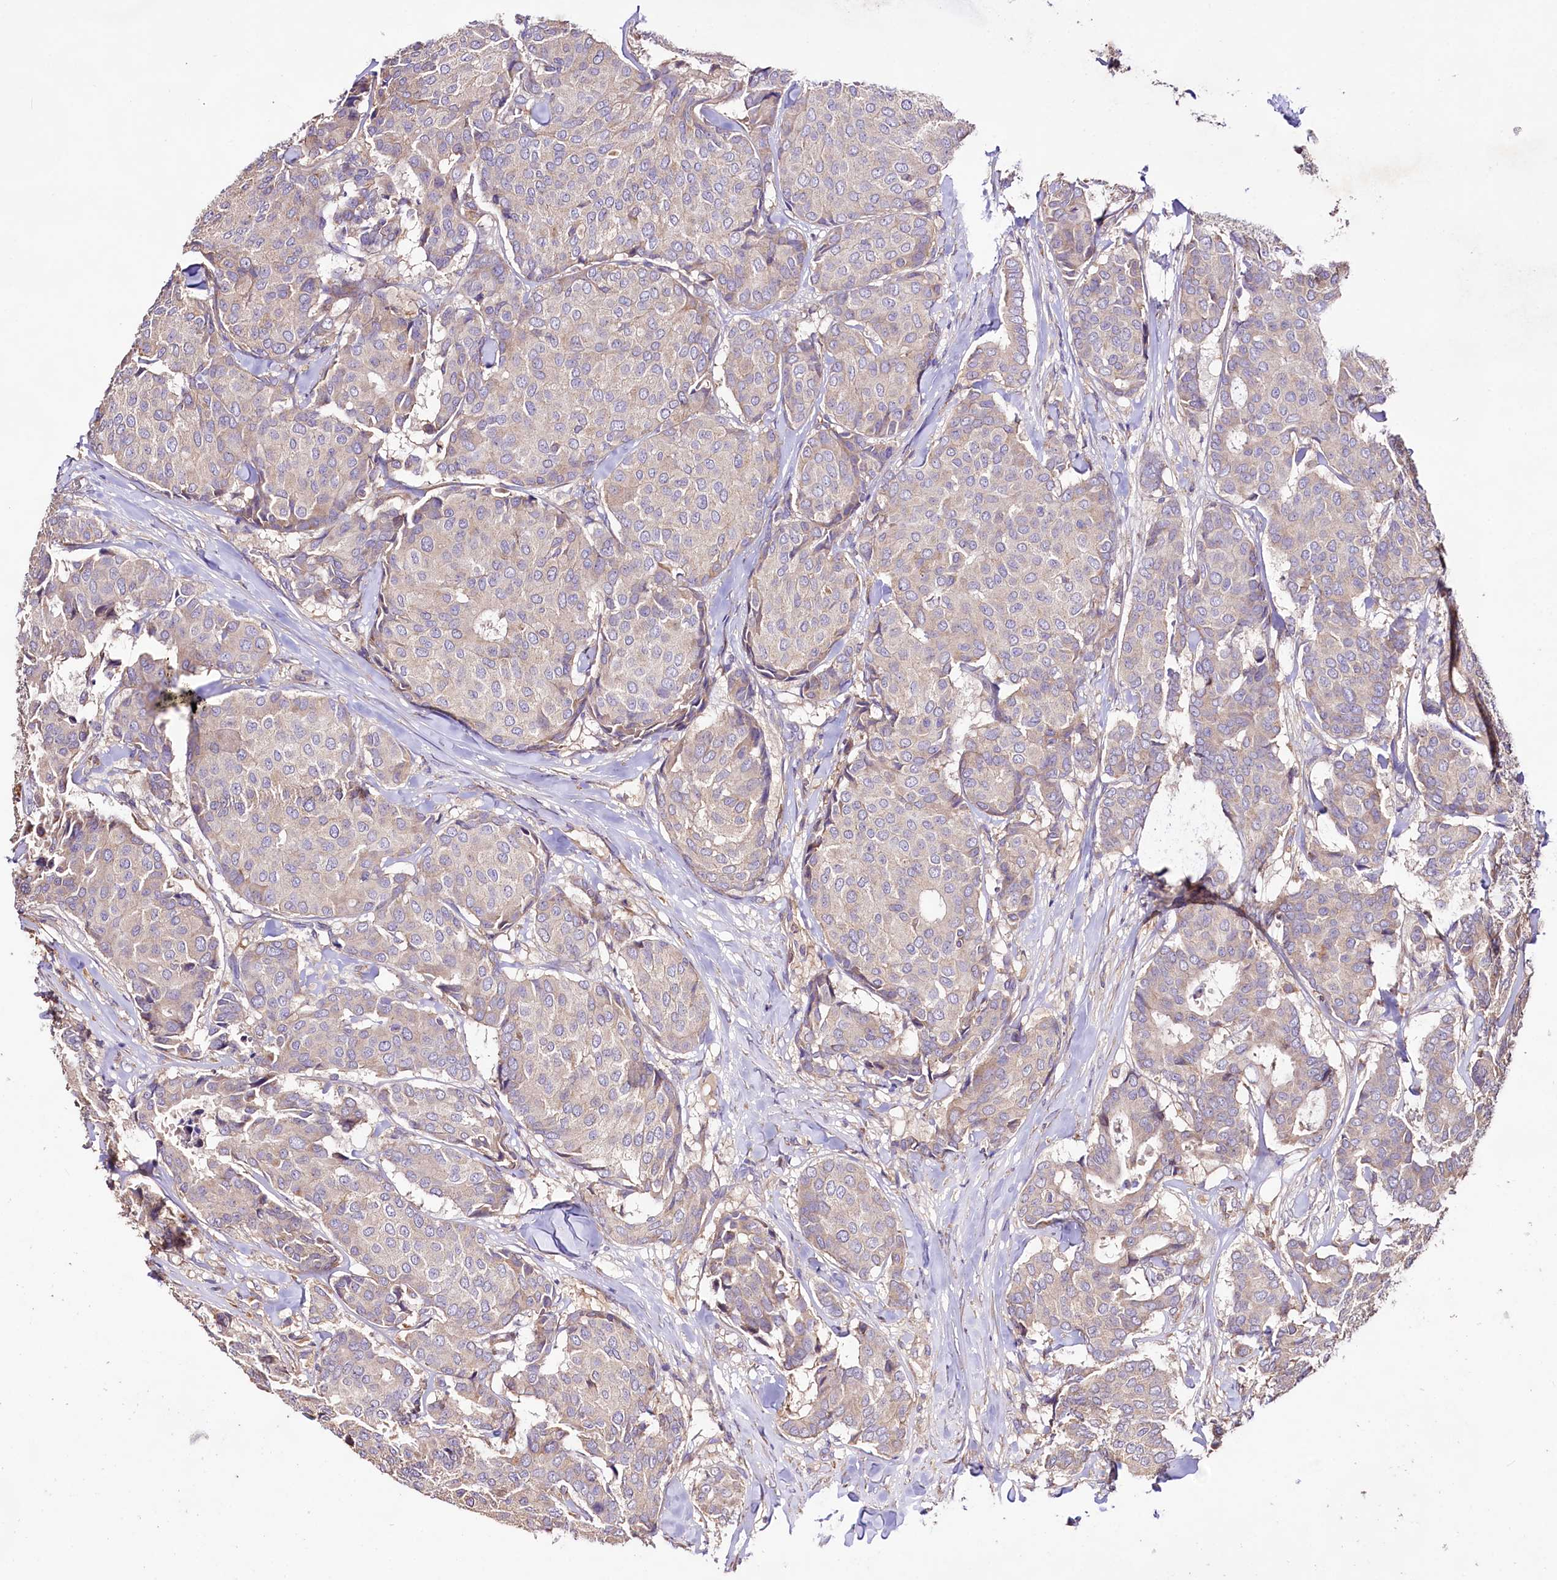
{"staining": {"intensity": "negative", "quantity": "none", "location": "none"}, "tissue": "breast cancer", "cell_type": "Tumor cells", "image_type": "cancer", "snomed": [{"axis": "morphology", "description": "Duct carcinoma"}, {"axis": "topography", "description": "Breast"}], "caption": "Protein analysis of invasive ductal carcinoma (breast) displays no significant staining in tumor cells.", "gene": "DMXL2", "patient": {"sex": "female", "age": 75}}